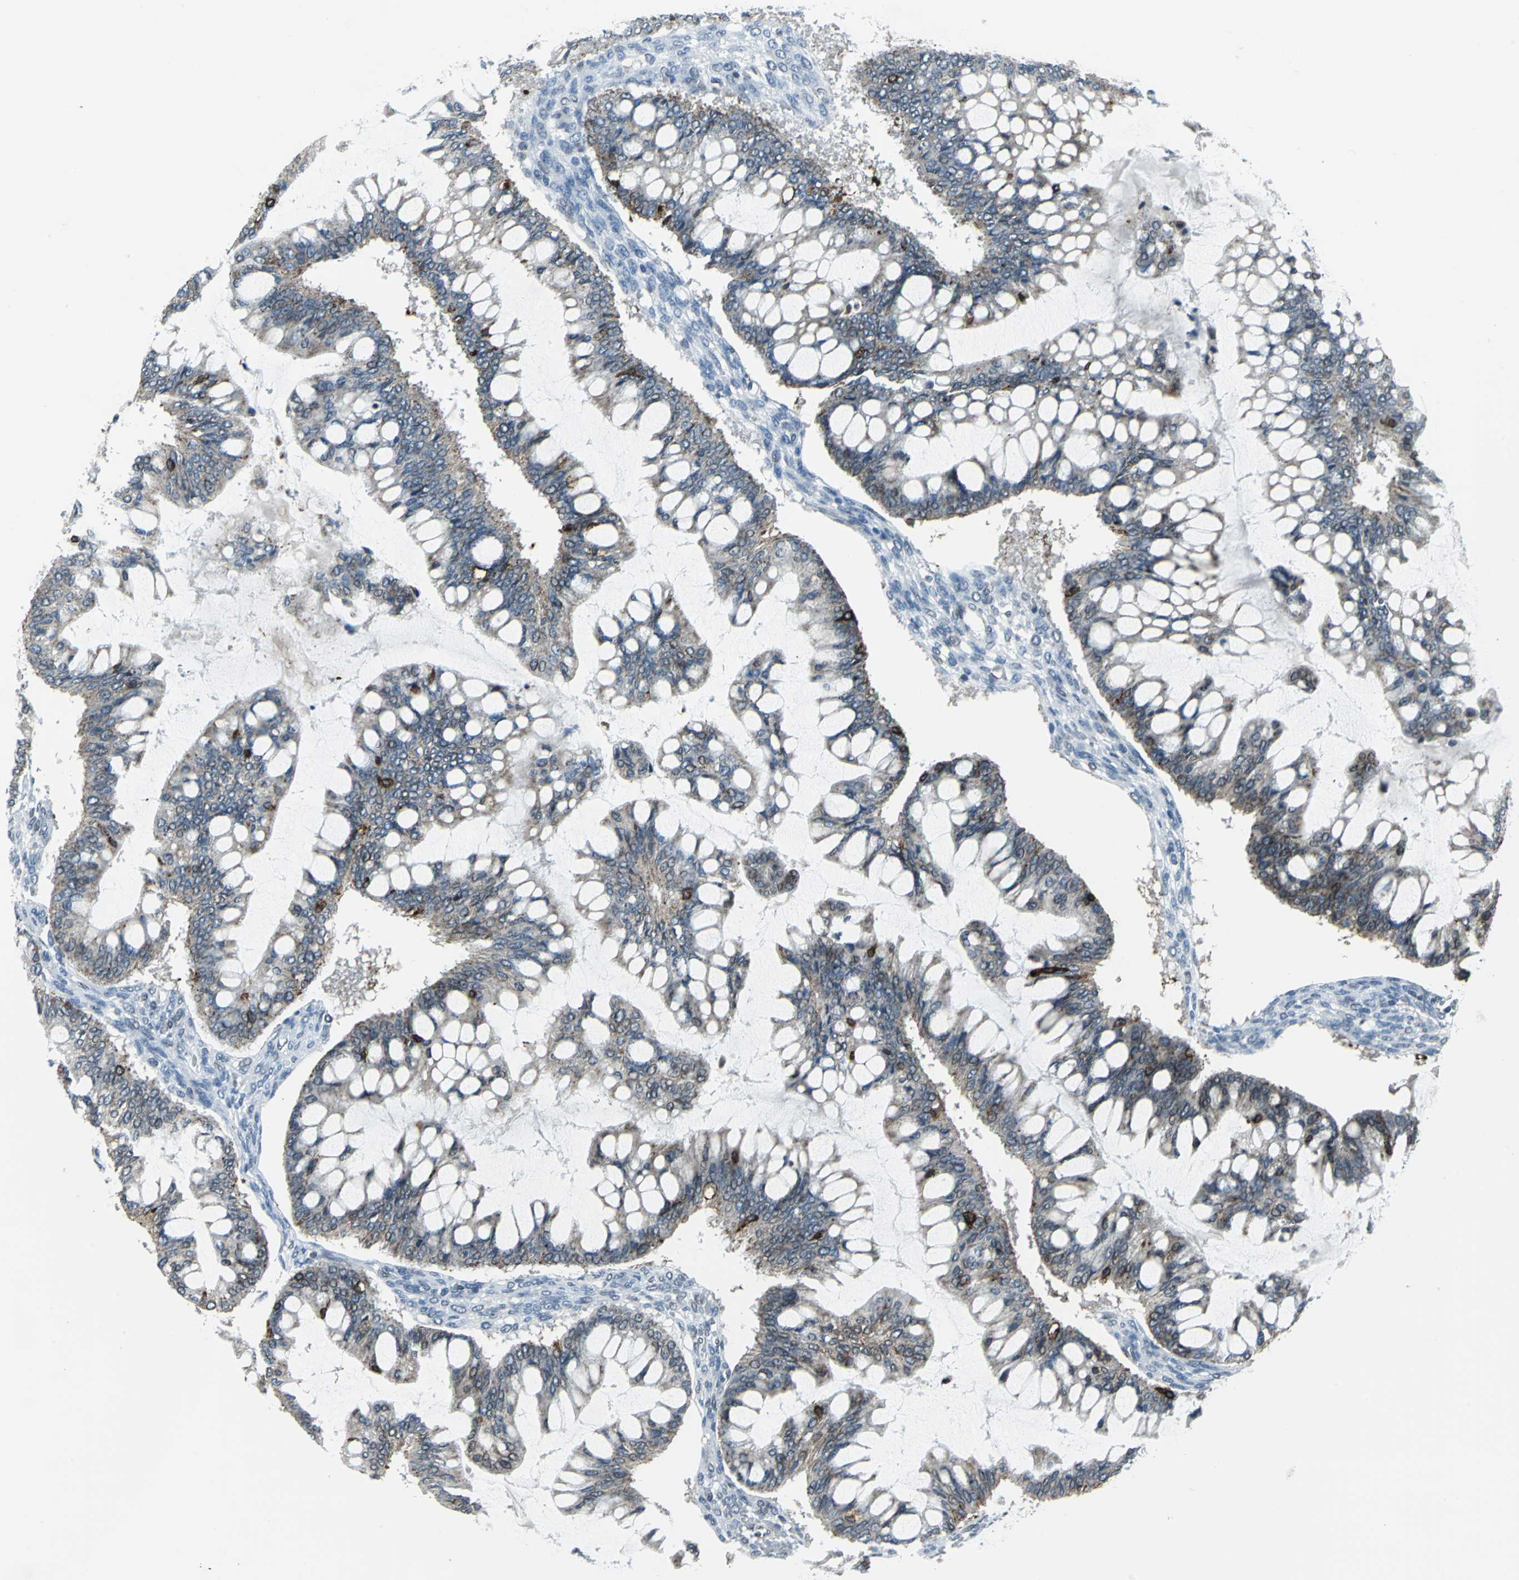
{"staining": {"intensity": "weak", "quantity": ">75%", "location": "cytoplasmic/membranous"}, "tissue": "ovarian cancer", "cell_type": "Tumor cells", "image_type": "cancer", "snomed": [{"axis": "morphology", "description": "Cystadenocarcinoma, mucinous, NOS"}, {"axis": "topography", "description": "Ovary"}], "caption": "A low amount of weak cytoplasmic/membranous expression is appreciated in about >75% of tumor cells in mucinous cystadenocarcinoma (ovarian) tissue.", "gene": "SNUPN", "patient": {"sex": "female", "age": 73}}